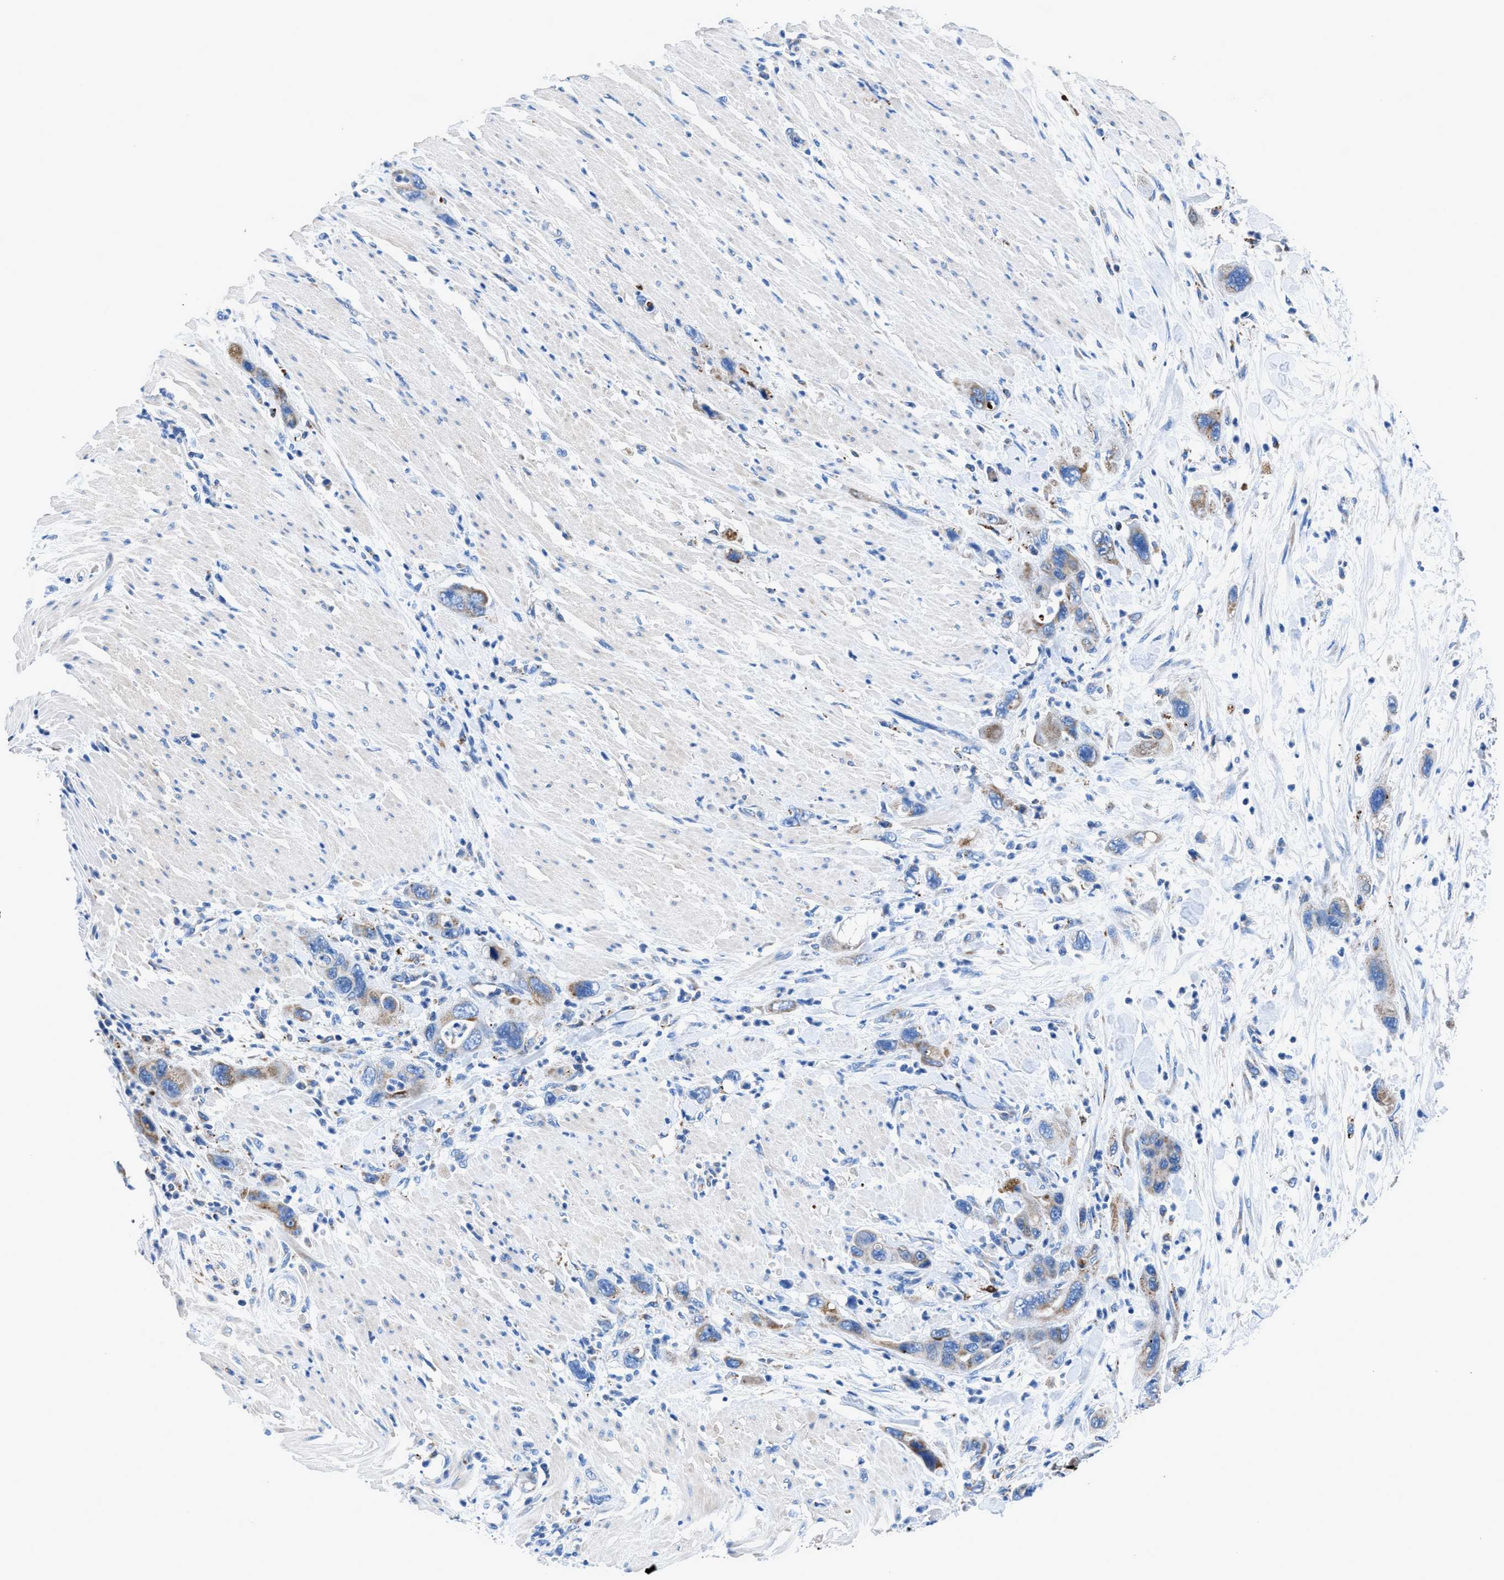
{"staining": {"intensity": "moderate", "quantity": ">75%", "location": "cytoplasmic/membranous"}, "tissue": "pancreatic cancer", "cell_type": "Tumor cells", "image_type": "cancer", "snomed": [{"axis": "morphology", "description": "Normal tissue, NOS"}, {"axis": "morphology", "description": "Adenocarcinoma, NOS"}, {"axis": "topography", "description": "Pancreas"}], "caption": "A photomicrograph of pancreatic adenocarcinoma stained for a protein demonstrates moderate cytoplasmic/membranous brown staining in tumor cells. (Brightfield microscopy of DAB IHC at high magnification).", "gene": "ZDHHC3", "patient": {"sex": "female", "age": 71}}